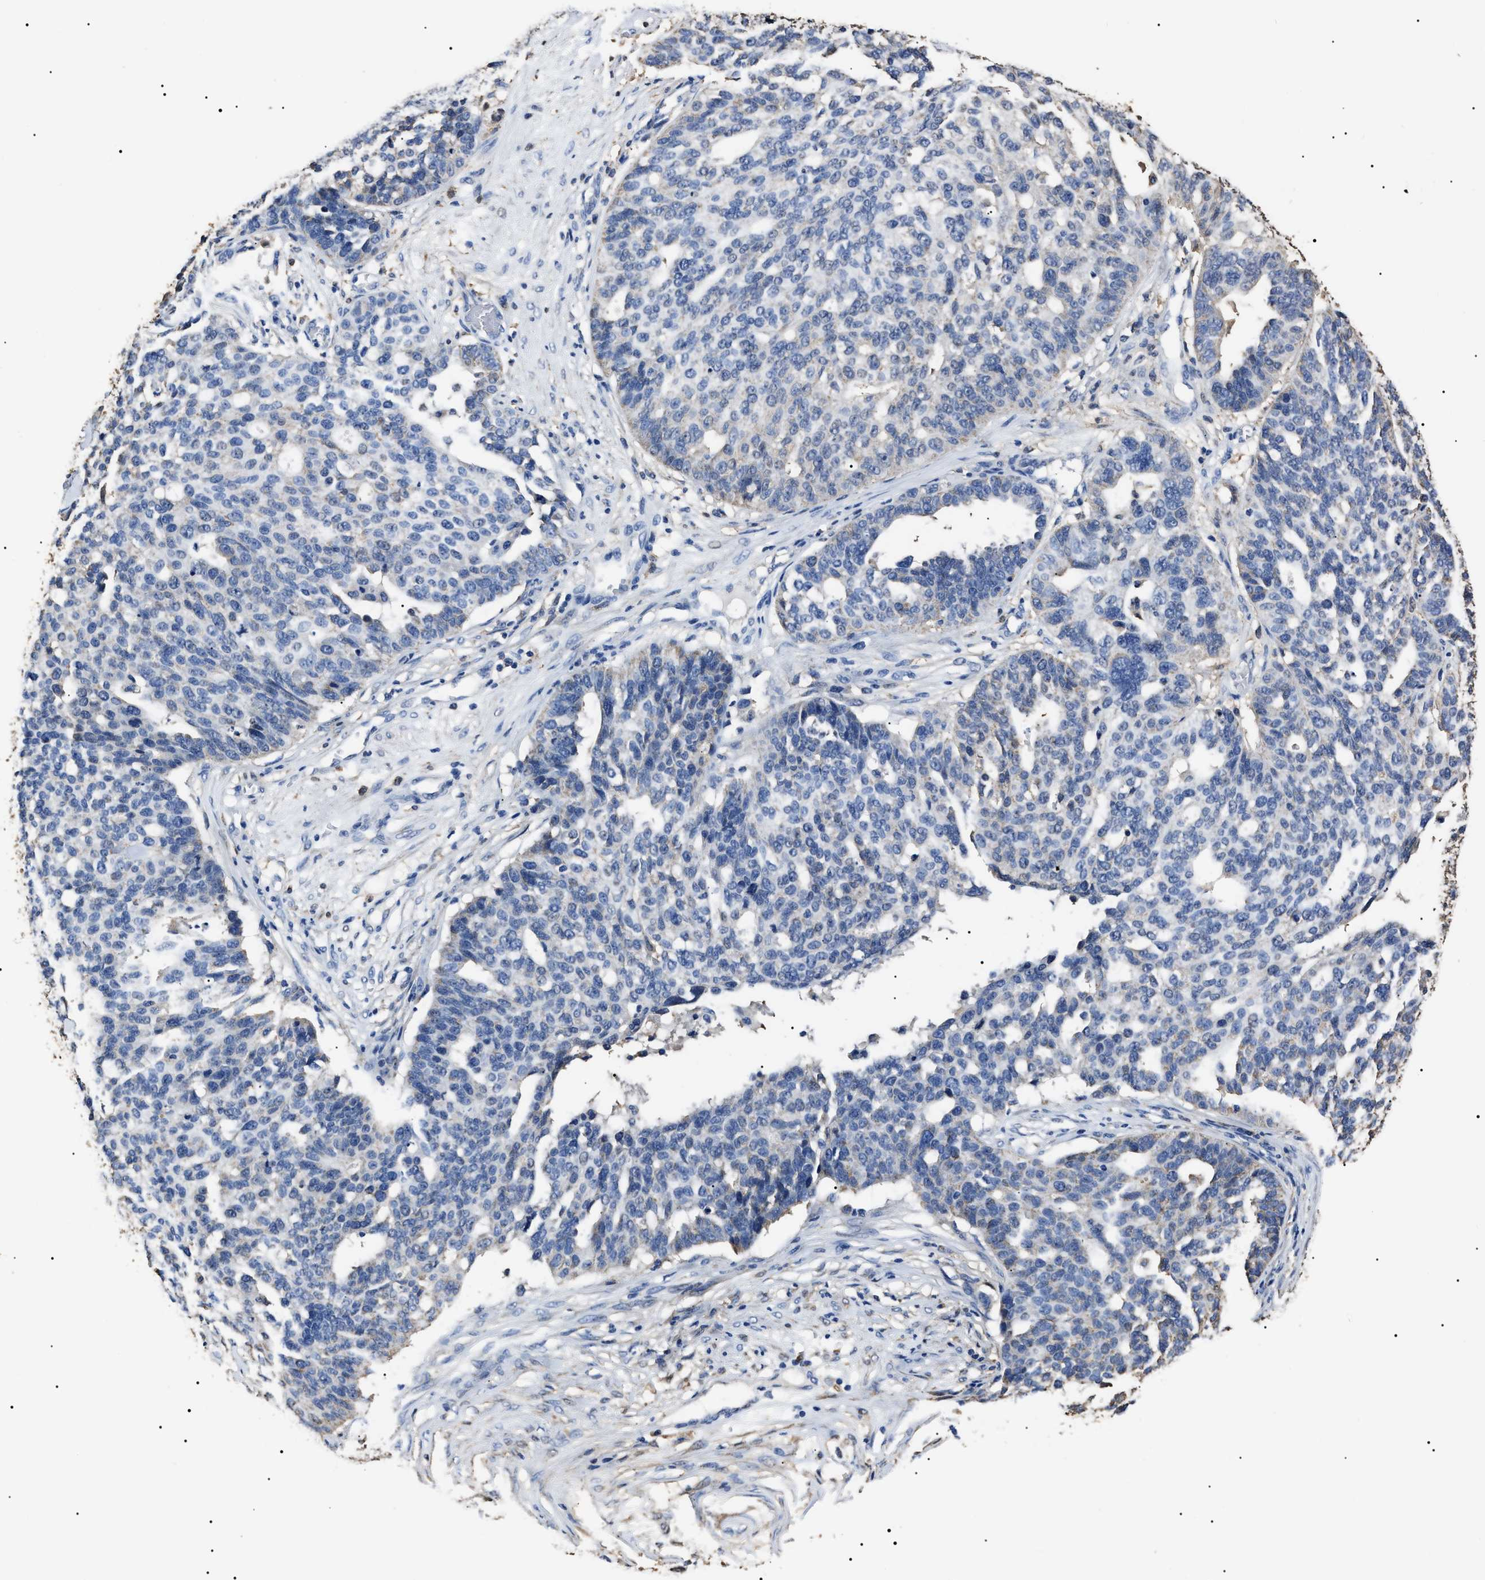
{"staining": {"intensity": "negative", "quantity": "none", "location": "none"}, "tissue": "ovarian cancer", "cell_type": "Tumor cells", "image_type": "cancer", "snomed": [{"axis": "morphology", "description": "Cystadenocarcinoma, serous, NOS"}, {"axis": "topography", "description": "Ovary"}], "caption": "Immunohistochemical staining of serous cystadenocarcinoma (ovarian) displays no significant positivity in tumor cells. (IHC, brightfield microscopy, high magnification).", "gene": "ALDH1A1", "patient": {"sex": "female", "age": 59}}